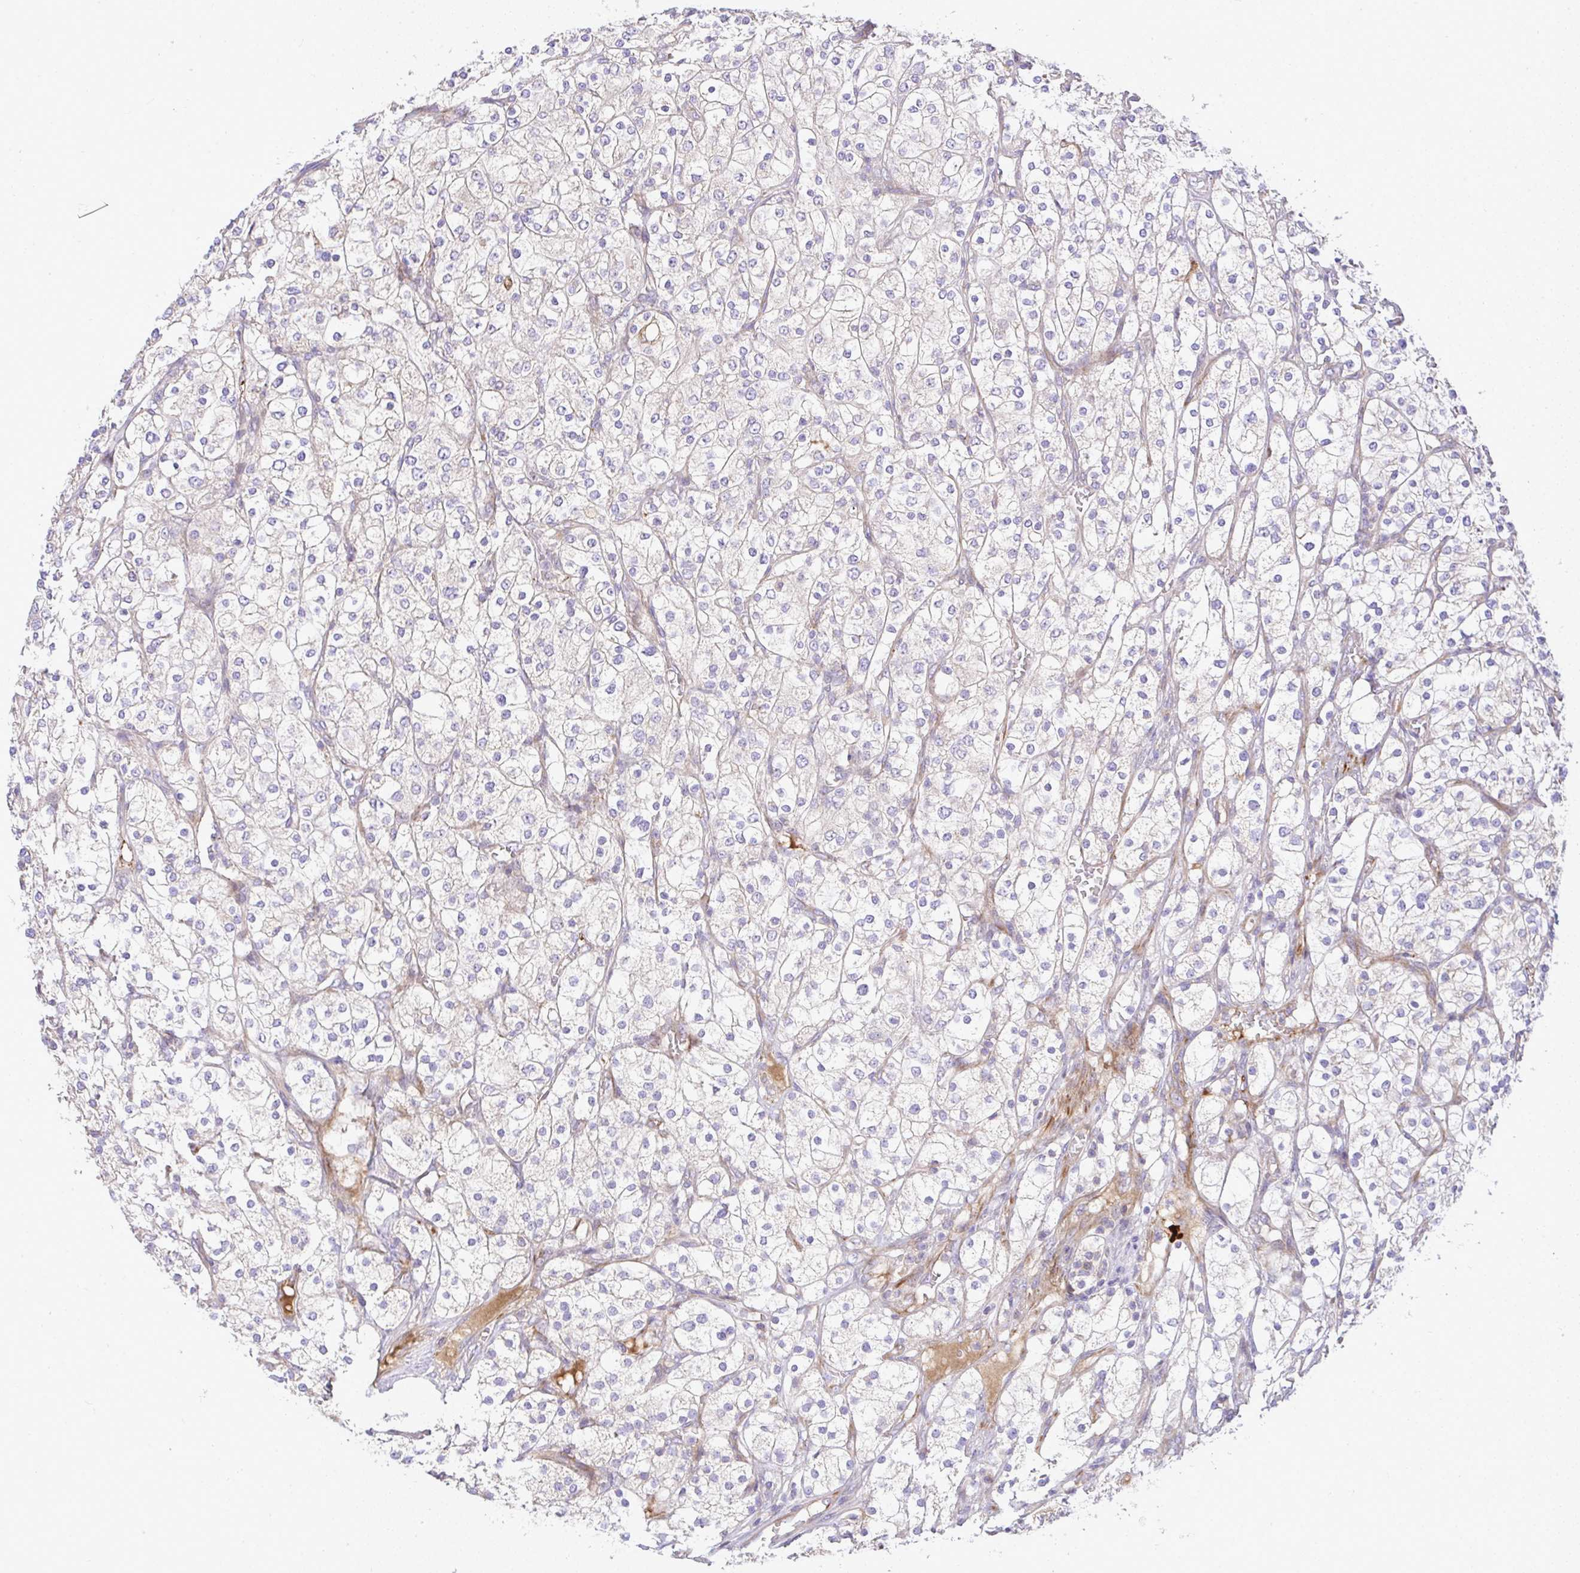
{"staining": {"intensity": "negative", "quantity": "none", "location": "none"}, "tissue": "renal cancer", "cell_type": "Tumor cells", "image_type": "cancer", "snomed": [{"axis": "morphology", "description": "Adenocarcinoma, NOS"}, {"axis": "topography", "description": "Kidney"}], "caption": "High power microscopy histopathology image of an immunohistochemistry (IHC) micrograph of renal cancer, revealing no significant positivity in tumor cells.", "gene": "GRID2", "patient": {"sex": "male", "age": 80}}